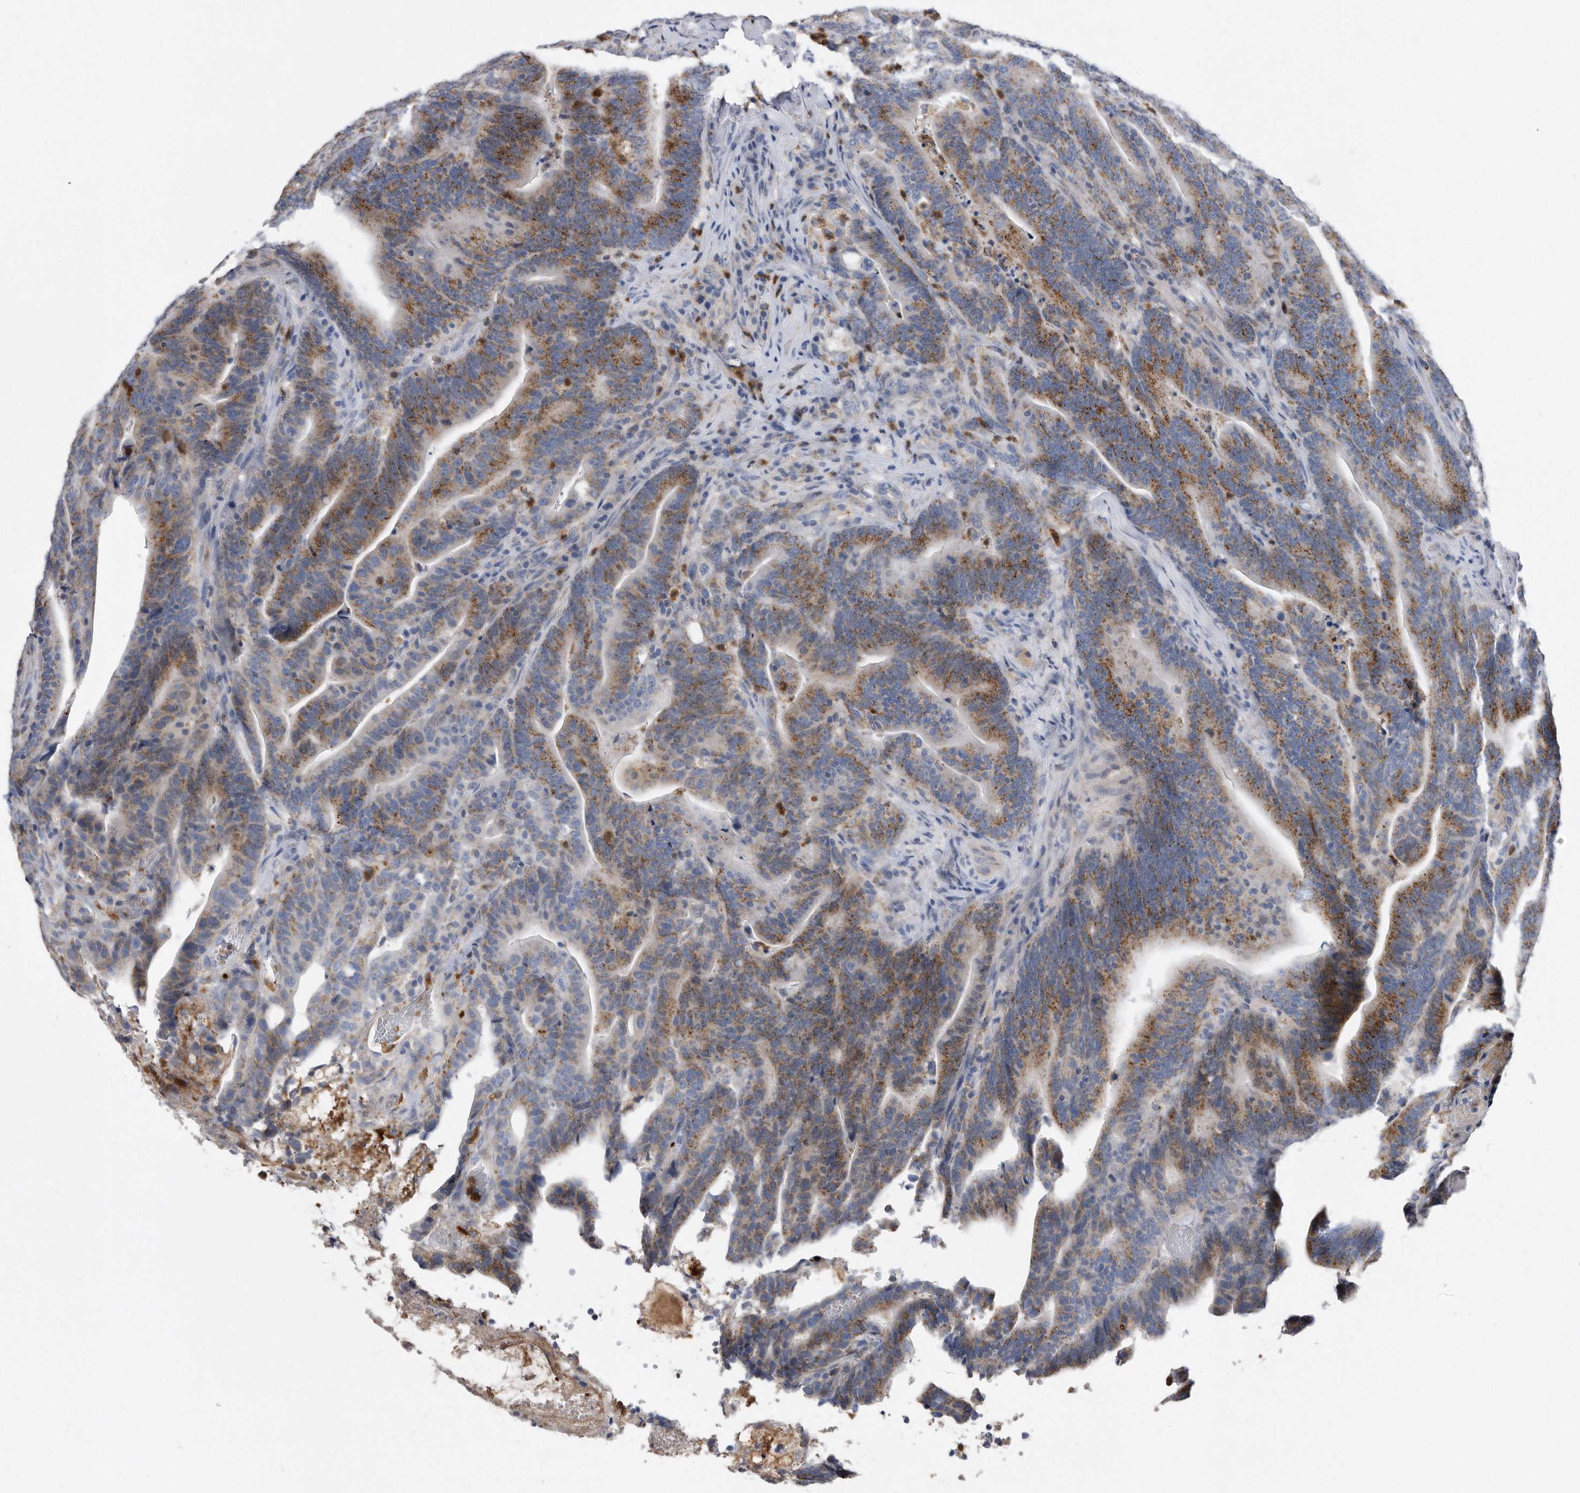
{"staining": {"intensity": "moderate", "quantity": ">75%", "location": "cytoplasmic/membranous"}, "tissue": "colorectal cancer", "cell_type": "Tumor cells", "image_type": "cancer", "snomed": [{"axis": "morphology", "description": "Adenocarcinoma, NOS"}, {"axis": "topography", "description": "Colon"}], "caption": "Human adenocarcinoma (colorectal) stained with a protein marker demonstrates moderate staining in tumor cells.", "gene": "CRISPLD2", "patient": {"sex": "female", "age": 66}}